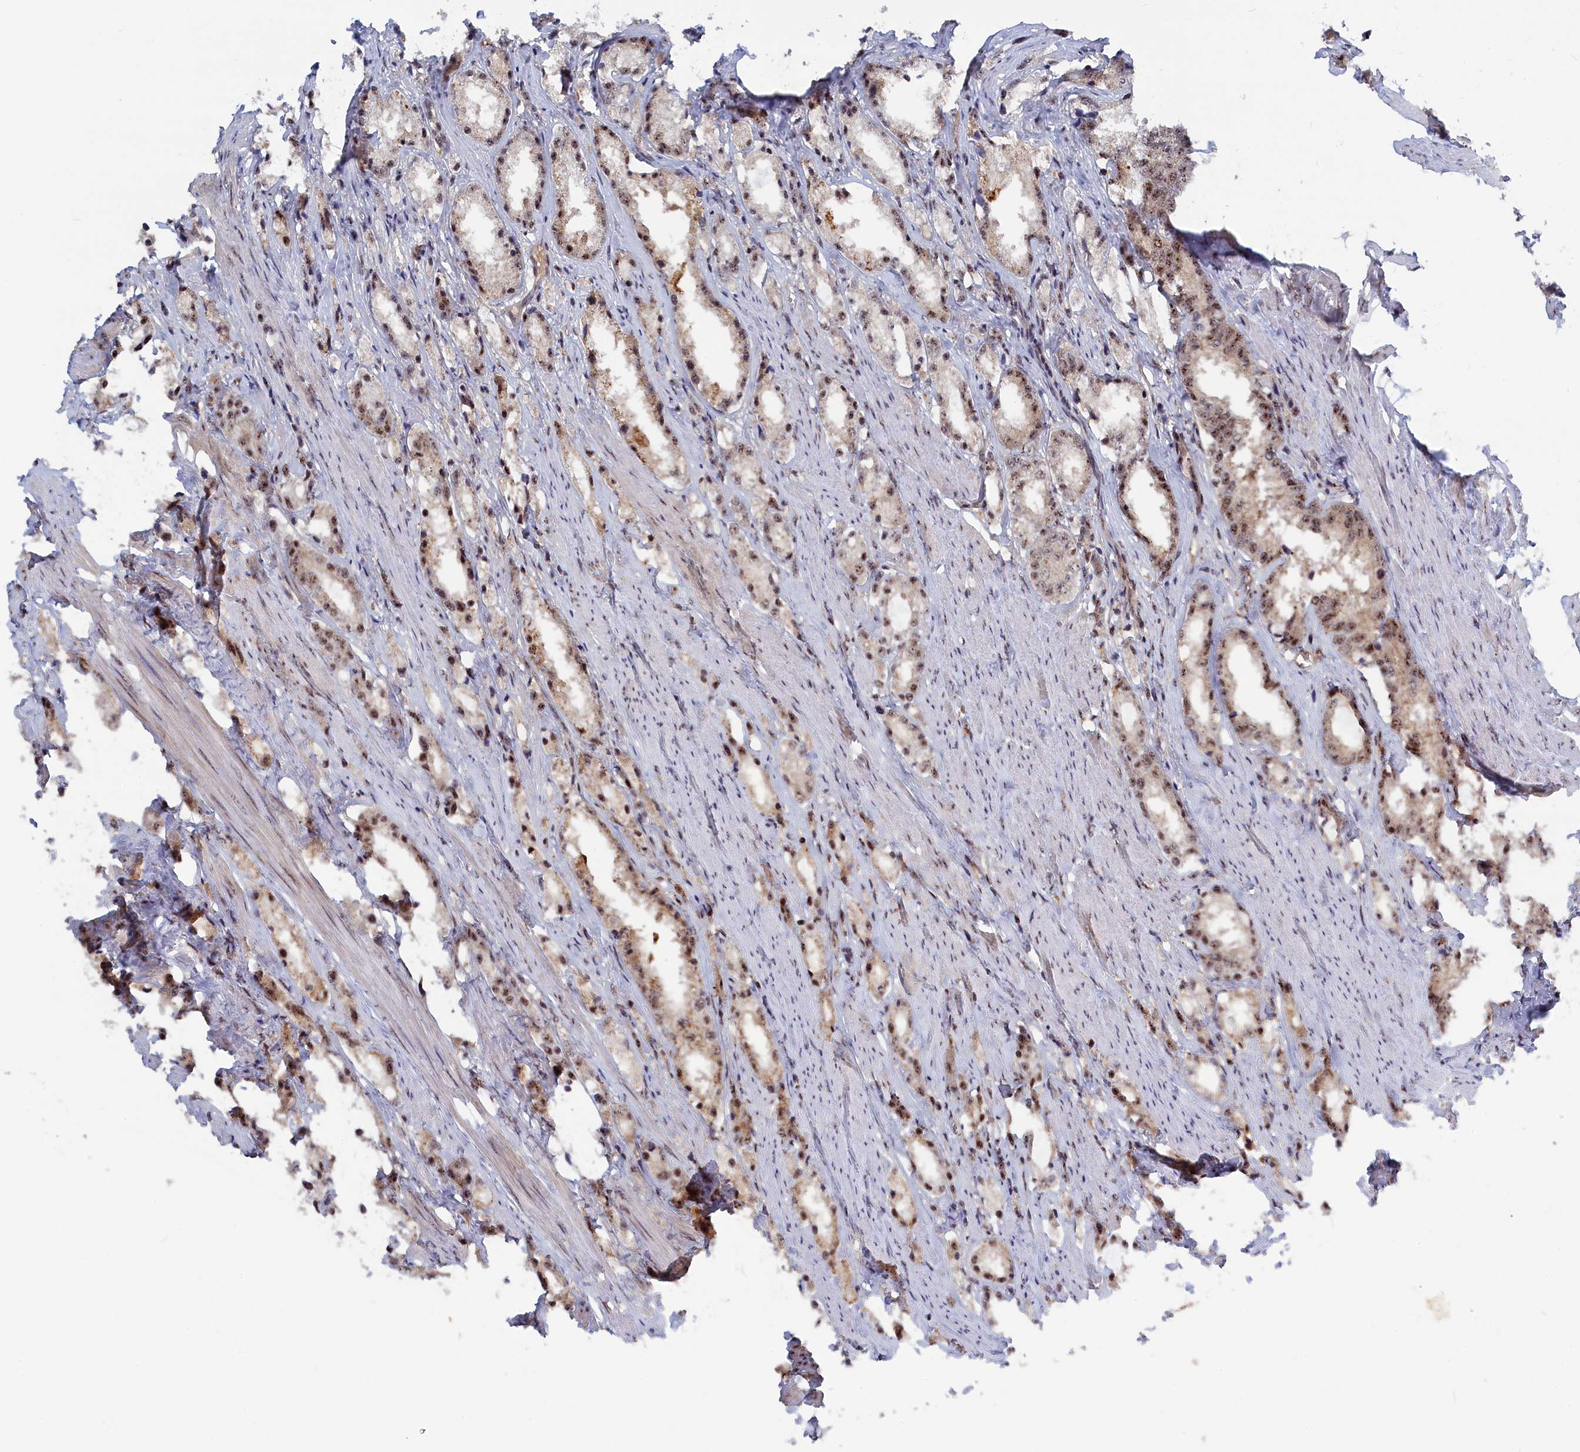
{"staining": {"intensity": "moderate", "quantity": ">75%", "location": "nuclear"}, "tissue": "prostate cancer", "cell_type": "Tumor cells", "image_type": "cancer", "snomed": [{"axis": "morphology", "description": "Adenocarcinoma, High grade"}, {"axis": "topography", "description": "Prostate"}], "caption": "Tumor cells demonstrate moderate nuclear staining in about >75% of cells in prostate cancer. (DAB (3,3'-diaminobenzidine) IHC with brightfield microscopy, high magnification).", "gene": "TAB1", "patient": {"sex": "male", "age": 66}}